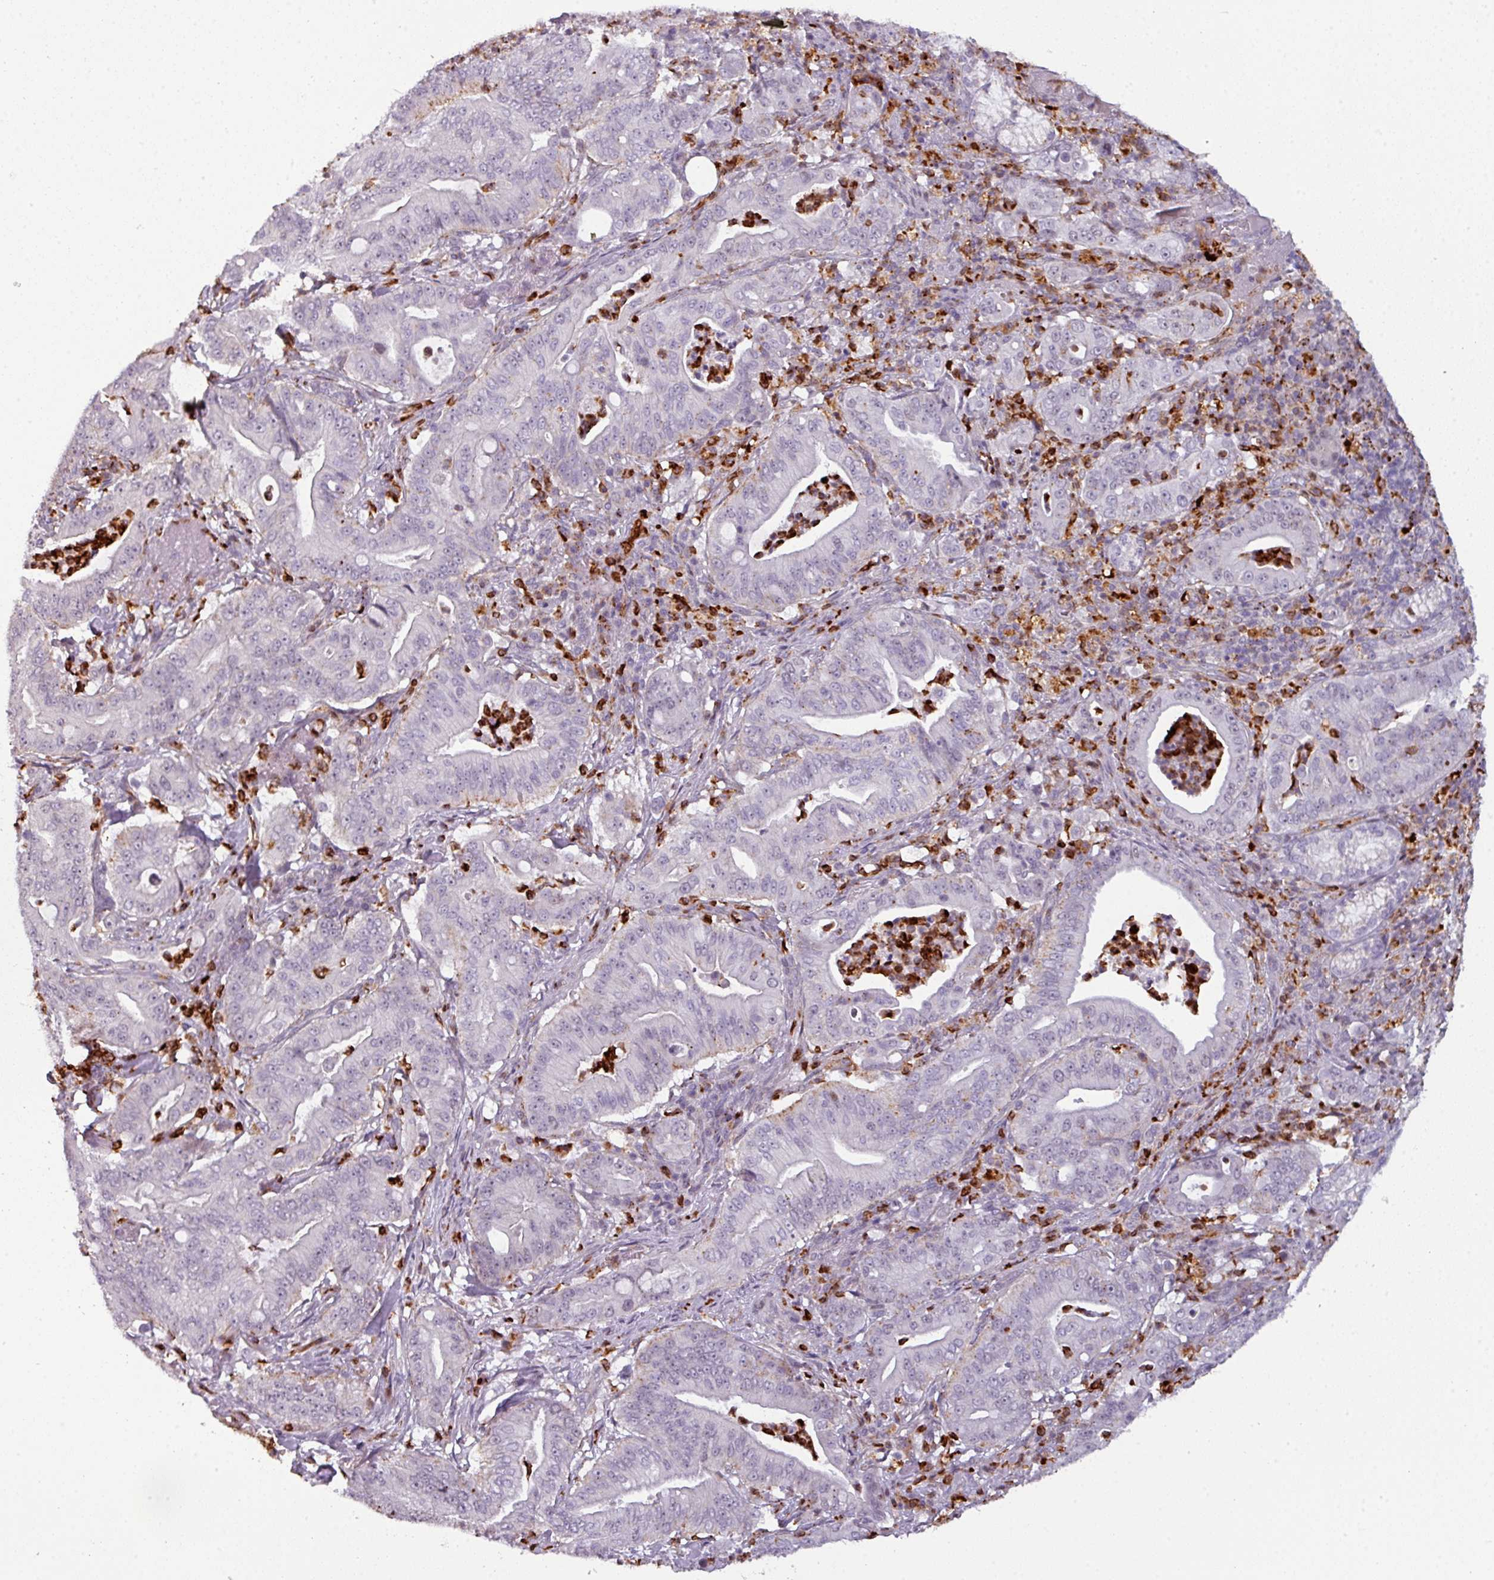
{"staining": {"intensity": "negative", "quantity": "none", "location": "none"}, "tissue": "pancreatic cancer", "cell_type": "Tumor cells", "image_type": "cancer", "snomed": [{"axis": "morphology", "description": "Adenocarcinoma, NOS"}, {"axis": "topography", "description": "Pancreas"}], "caption": "DAB immunohistochemical staining of human pancreatic cancer reveals no significant positivity in tumor cells.", "gene": "TMEFF1", "patient": {"sex": "male", "age": 71}}